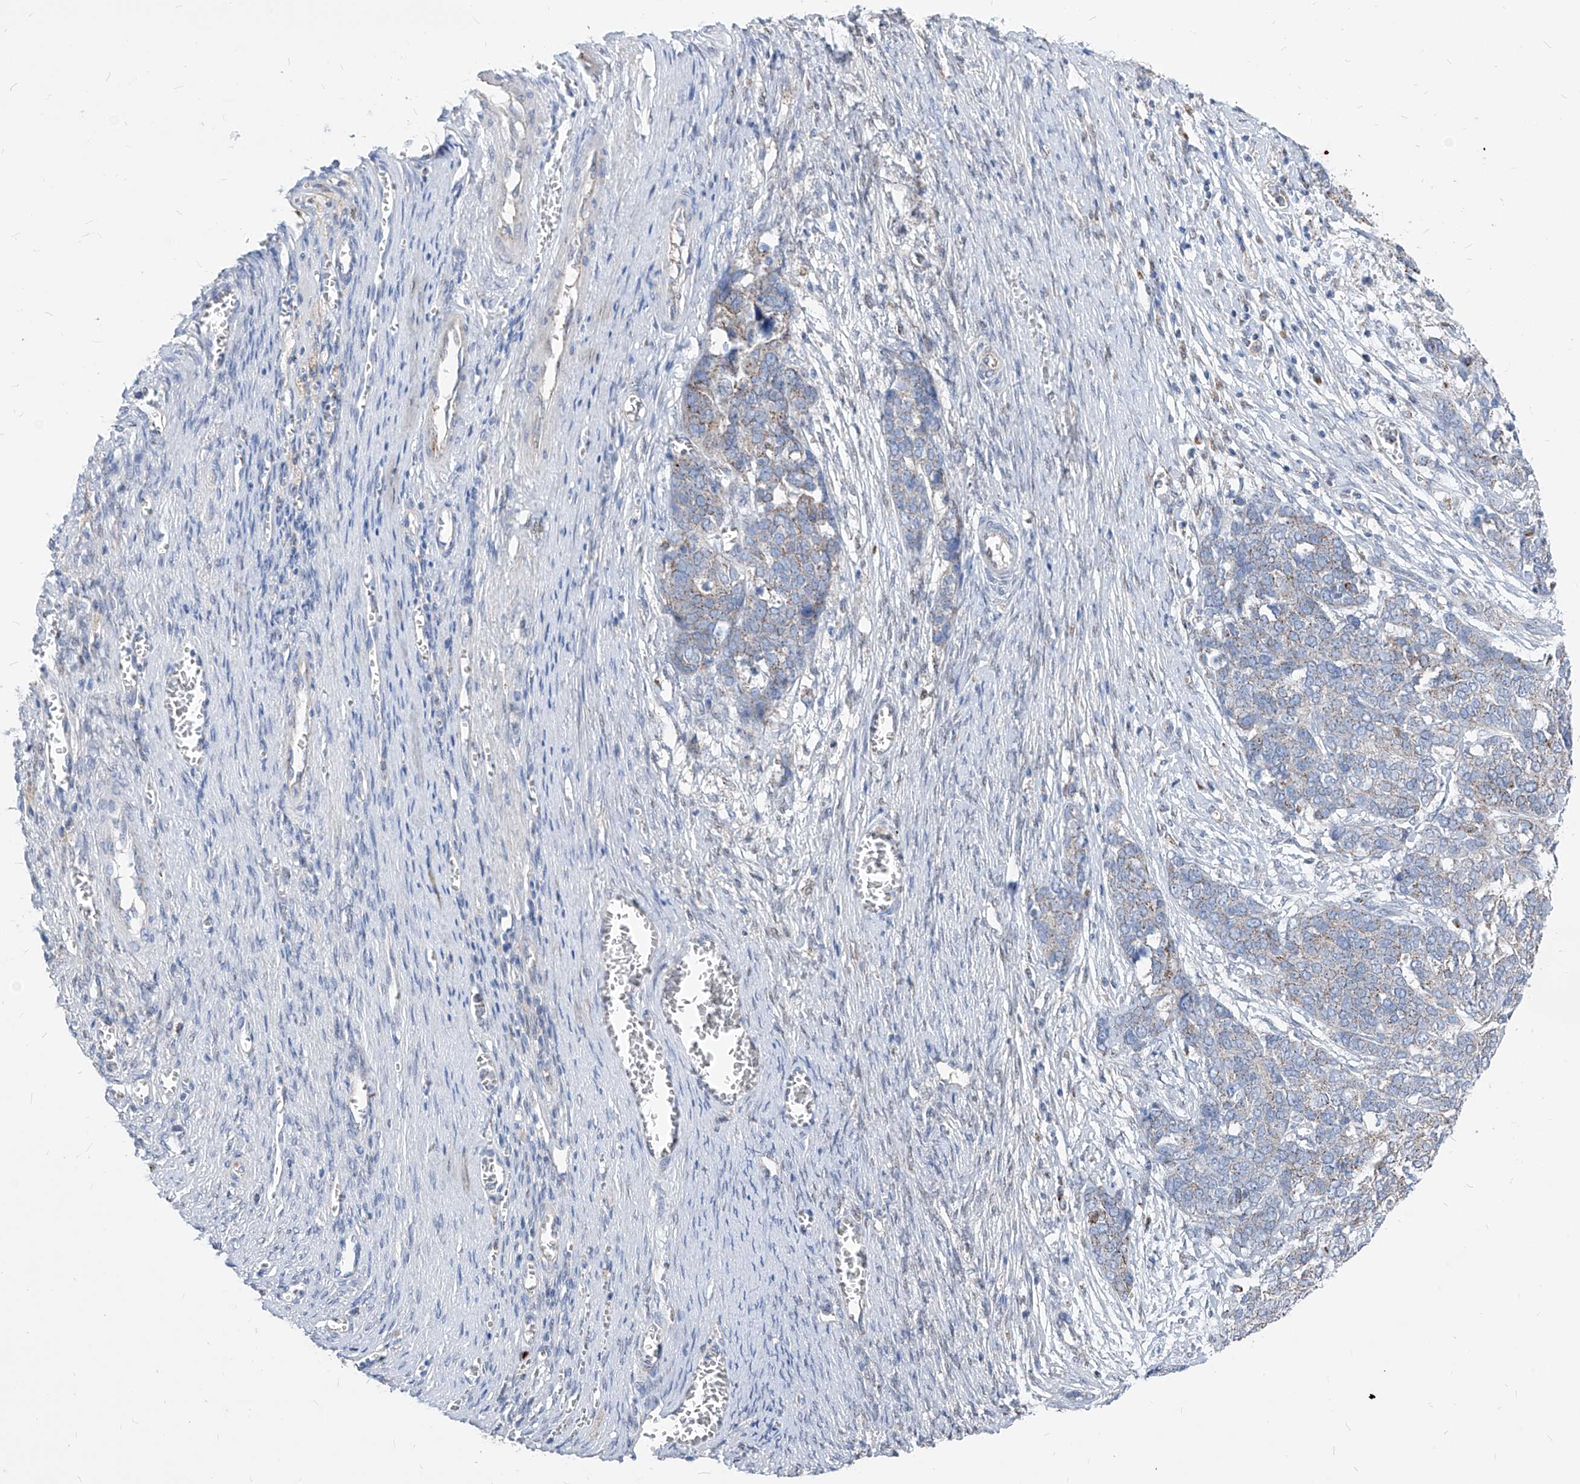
{"staining": {"intensity": "weak", "quantity": "<25%", "location": "cytoplasmic/membranous"}, "tissue": "ovarian cancer", "cell_type": "Tumor cells", "image_type": "cancer", "snomed": [{"axis": "morphology", "description": "Cystadenocarcinoma, serous, NOS"}, {"axis": "topography", "description": "Ovary"}], "caption": "This is an immunohistochemistry (IHC) photomicrograph of ovarian cancer. There is no expression in tumor cells.", "gene": "AGPS", "patient": {"sex": "female", "age": 44}}